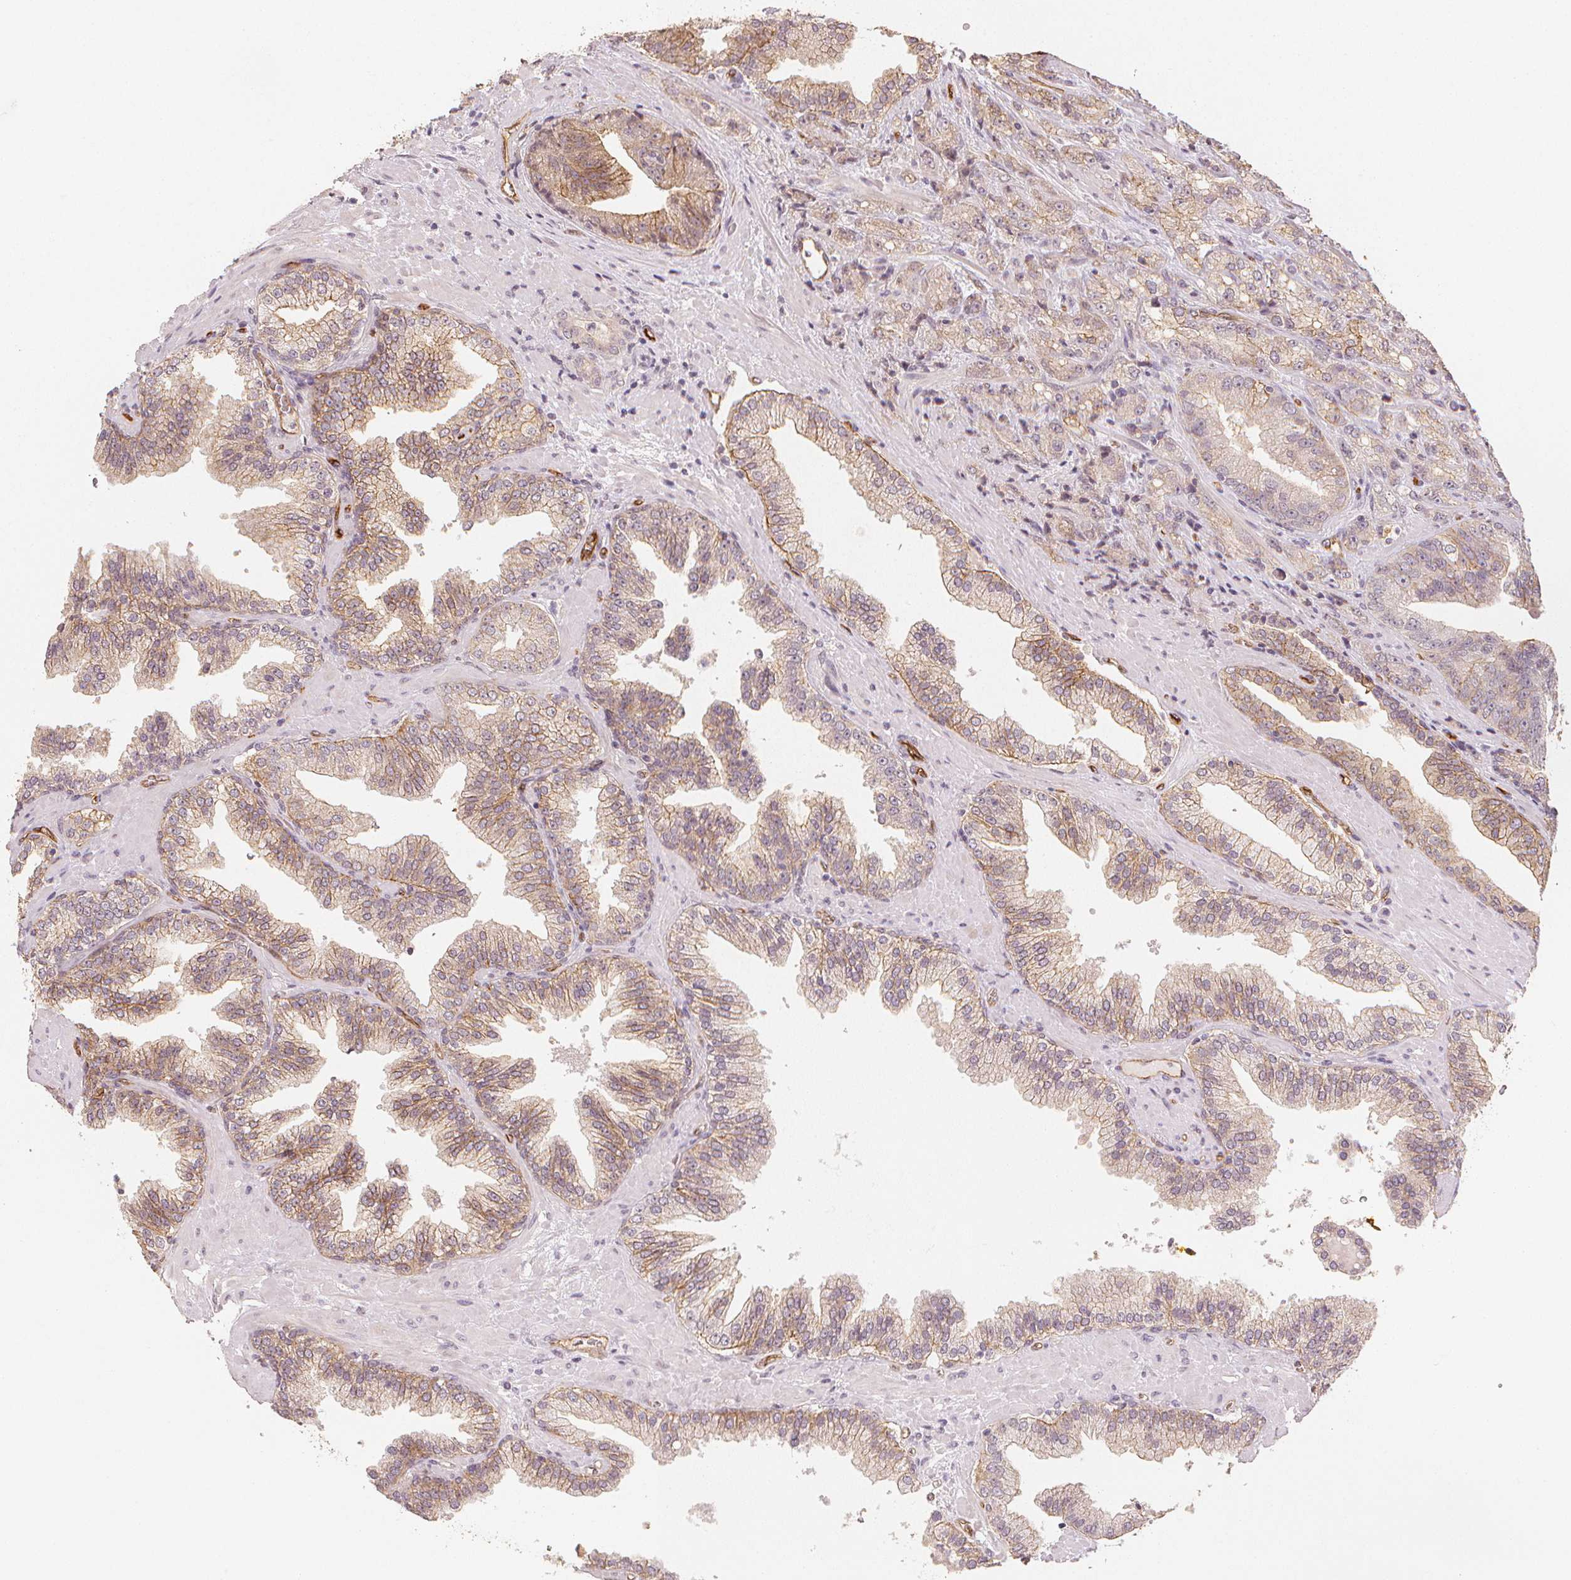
{"staining": {"intensity": "weak", "quantity": "25%-75%", "location": "cytoplasmic/membranous"}, "tissue": "prostate cancer", "cell_type": "Tumor cells", "image_type": "cancer", "snomed": [{"axis": "morphology", "description": "Adenocarcinoma, NOS"}, {"axis": "topography", "description": "Prostate"}], "caption": "IHC histopathology image of neoplastic tissue: human prostate cancer stained using IHC reveals low levels of weak protein expression localized specifically in the cytoplasmic/membranous of tumor cells, appearing as a cytoplasmic/membranous brown color.", "gene": "CIB1", "patient": {"sex": "male", "age": 63}}